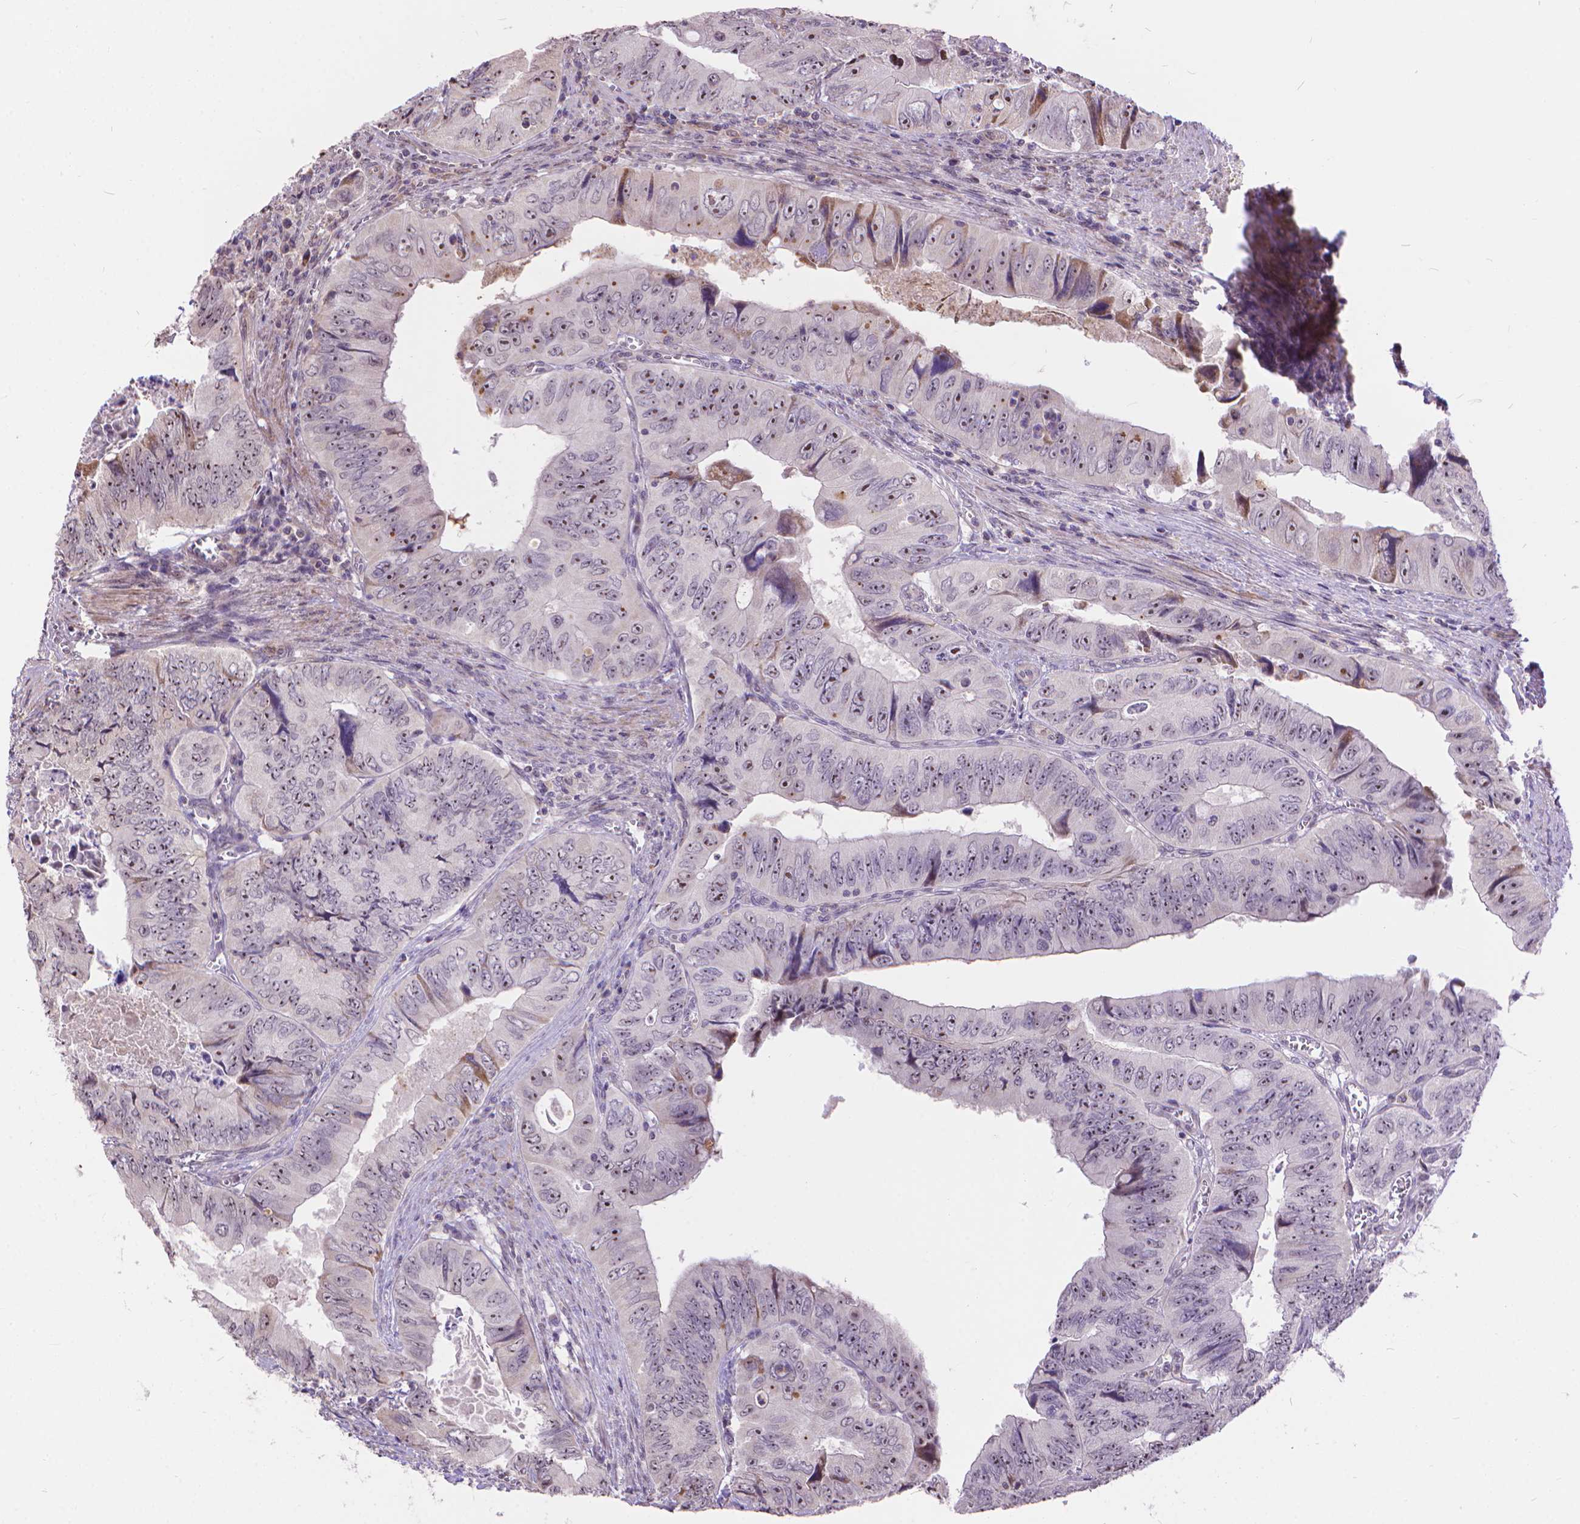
{"staining": {"intensity": "moderate", "quantity": ">75%", "location": "nuclear"}, "tissue": "colorectal cancer", "cell_type": "Tumor cells", "image_type": "cancer", "snomed": [{"axis": "morphology", "description": "Adenocarcinoma, NOS"}, {"axis": "topography", "description": "Colon"}], "caption": "Human colorectal adenocarcinoma stained with a protein marker demonstrates moderate staining in tumor cells.", "gene": "TMEM135", "patient": {"sex": "female", "age": 84}}